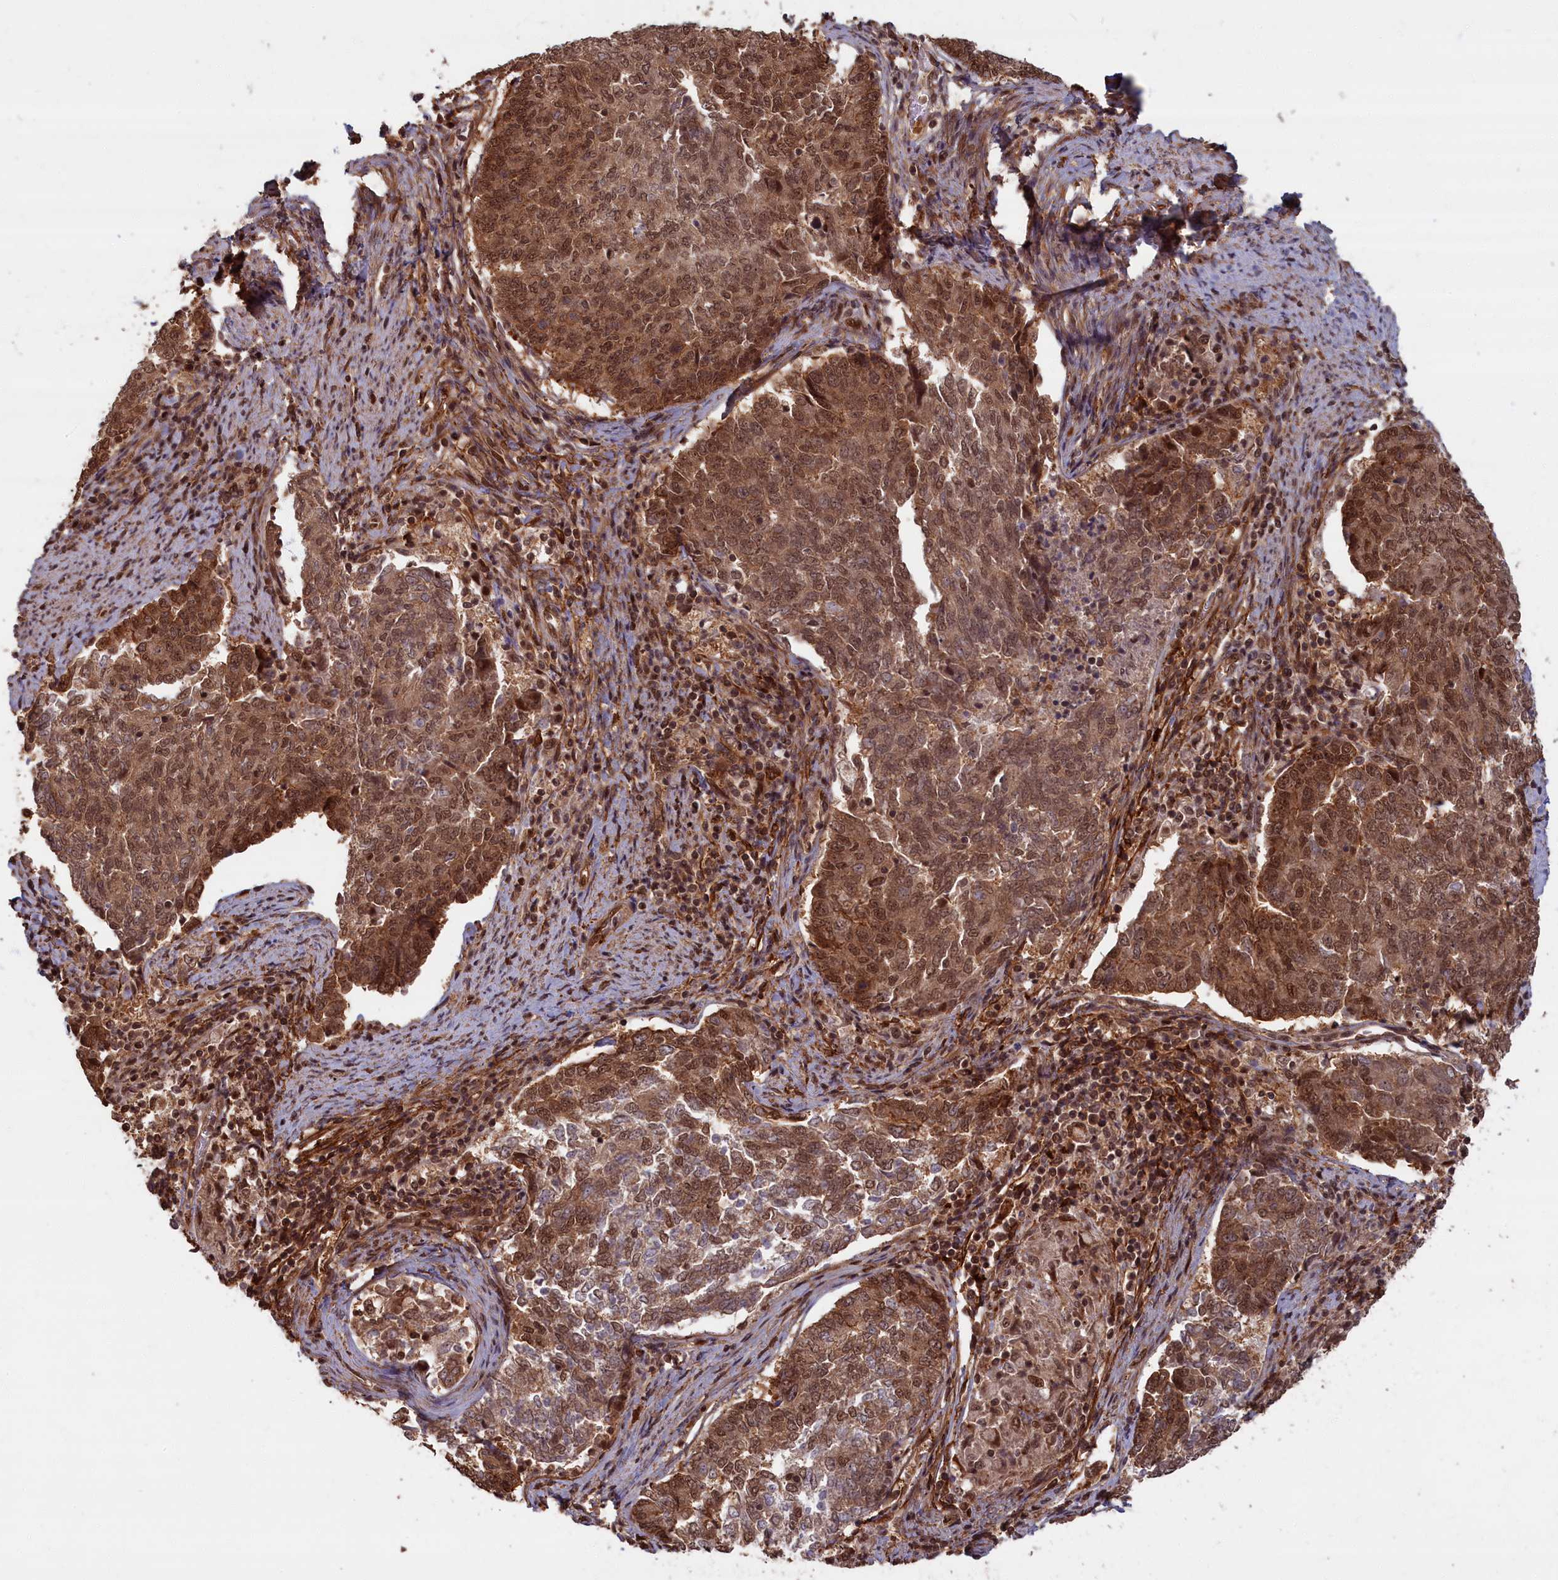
{"staining": {"intensity": "moderate", "quantity": ">75%", "location": "cytoplasmic/membranous,nuclear"}, "tissue": "endometrial cancer", "cell_type": "Tumor cells", "image_type": "cancer", "snomed": [{"axis": "morphology", "description": "Adenocarcinoma, NOS"}, {"axis": "topography", "description": "Endometrium"}], "caption": "About >75% of tumor cells in human adenocarcinoma (endometrial) display moderate cytoplasmic/membranous and nuclear protein positivity as visualized by brown immunohistochemical staining.", "gene": "HIF3A", "patient": {"sex": "female", "age": 80}}